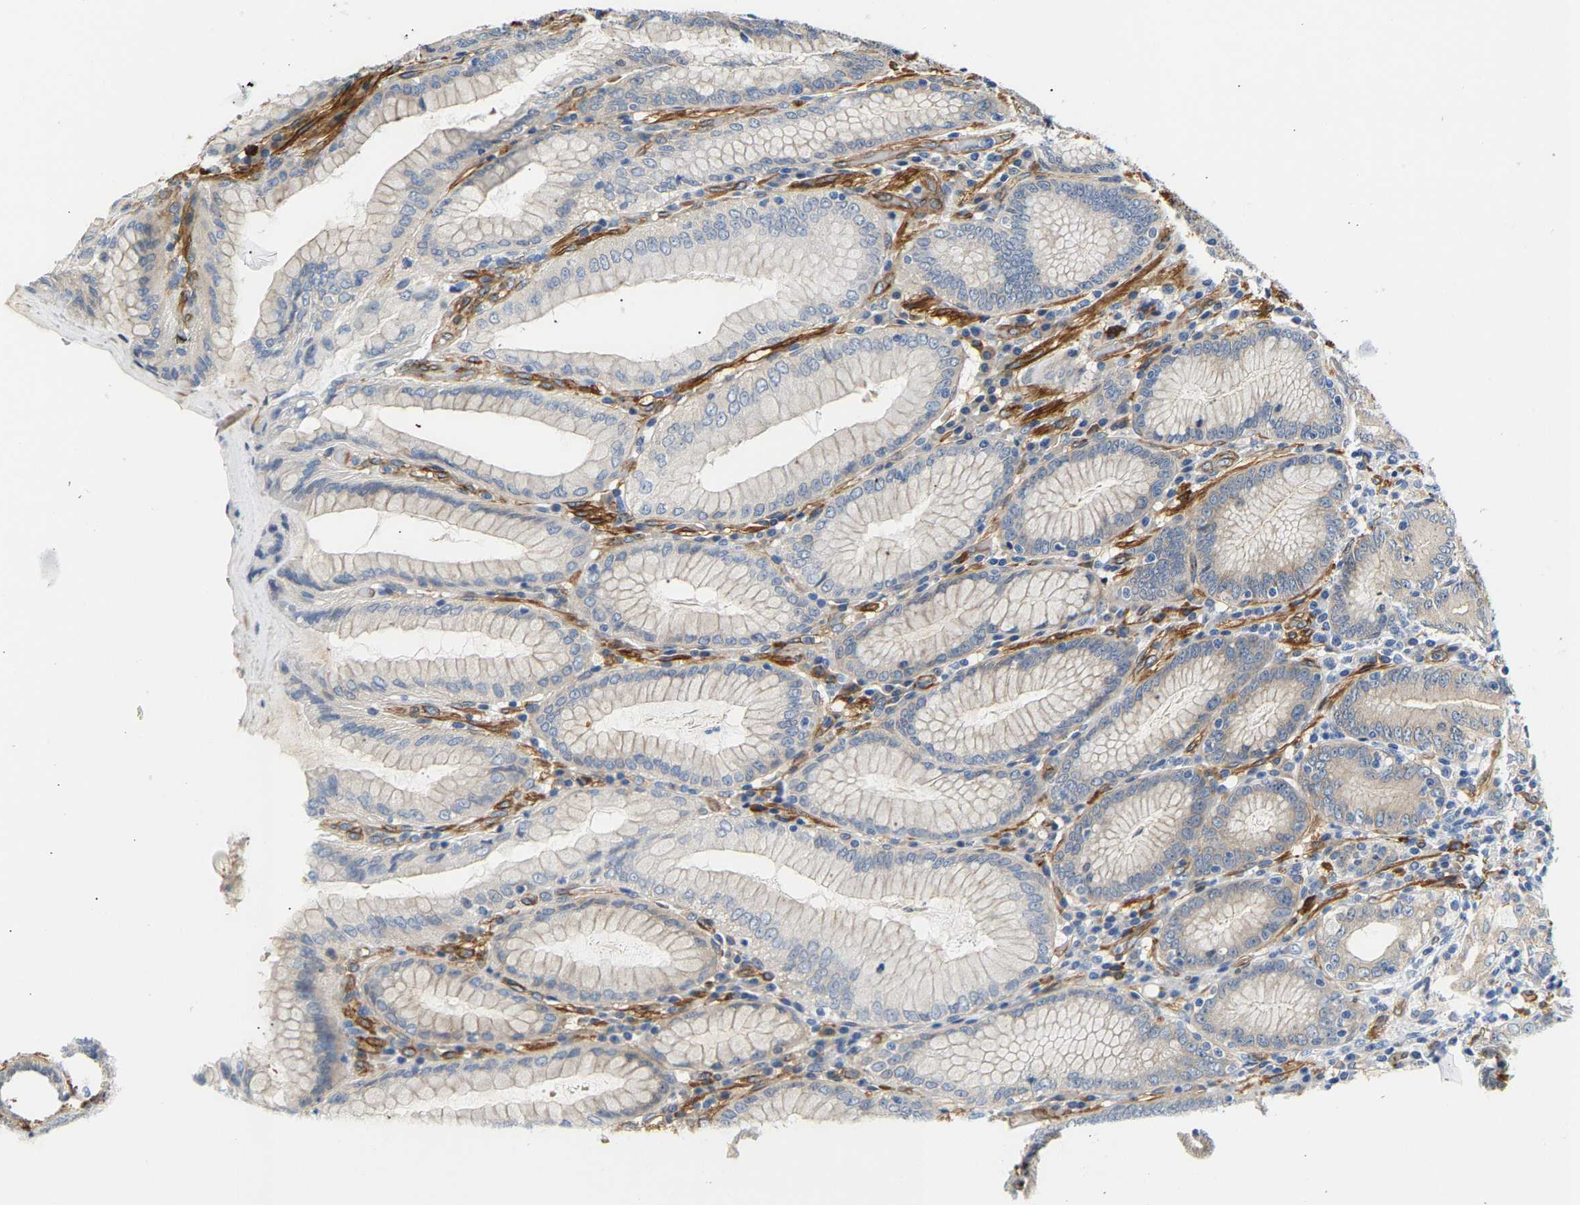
{"staining": {"intensity": "moderate", "quantity": "<25%", "location": "cytoplasmic/membranous"}, "tissue": "stomach", "cell_type": "Glandular cells", "image_type": "normal", "snomed": [{"axis": "morphology", "description": "Normal tissue, NOS"}, {"axis": "topography", "description": "Stomach, lower"}], "caption": "Protein staining reveals moderate cytoplasmic/membranous staining in about <25% of glandular cells in unremarkable stomach. (brown staining indicates protein expression, while blue staining denotes nuclei).", "gene": "PAWR", "patient": {"sex": "female", "age": 76}}